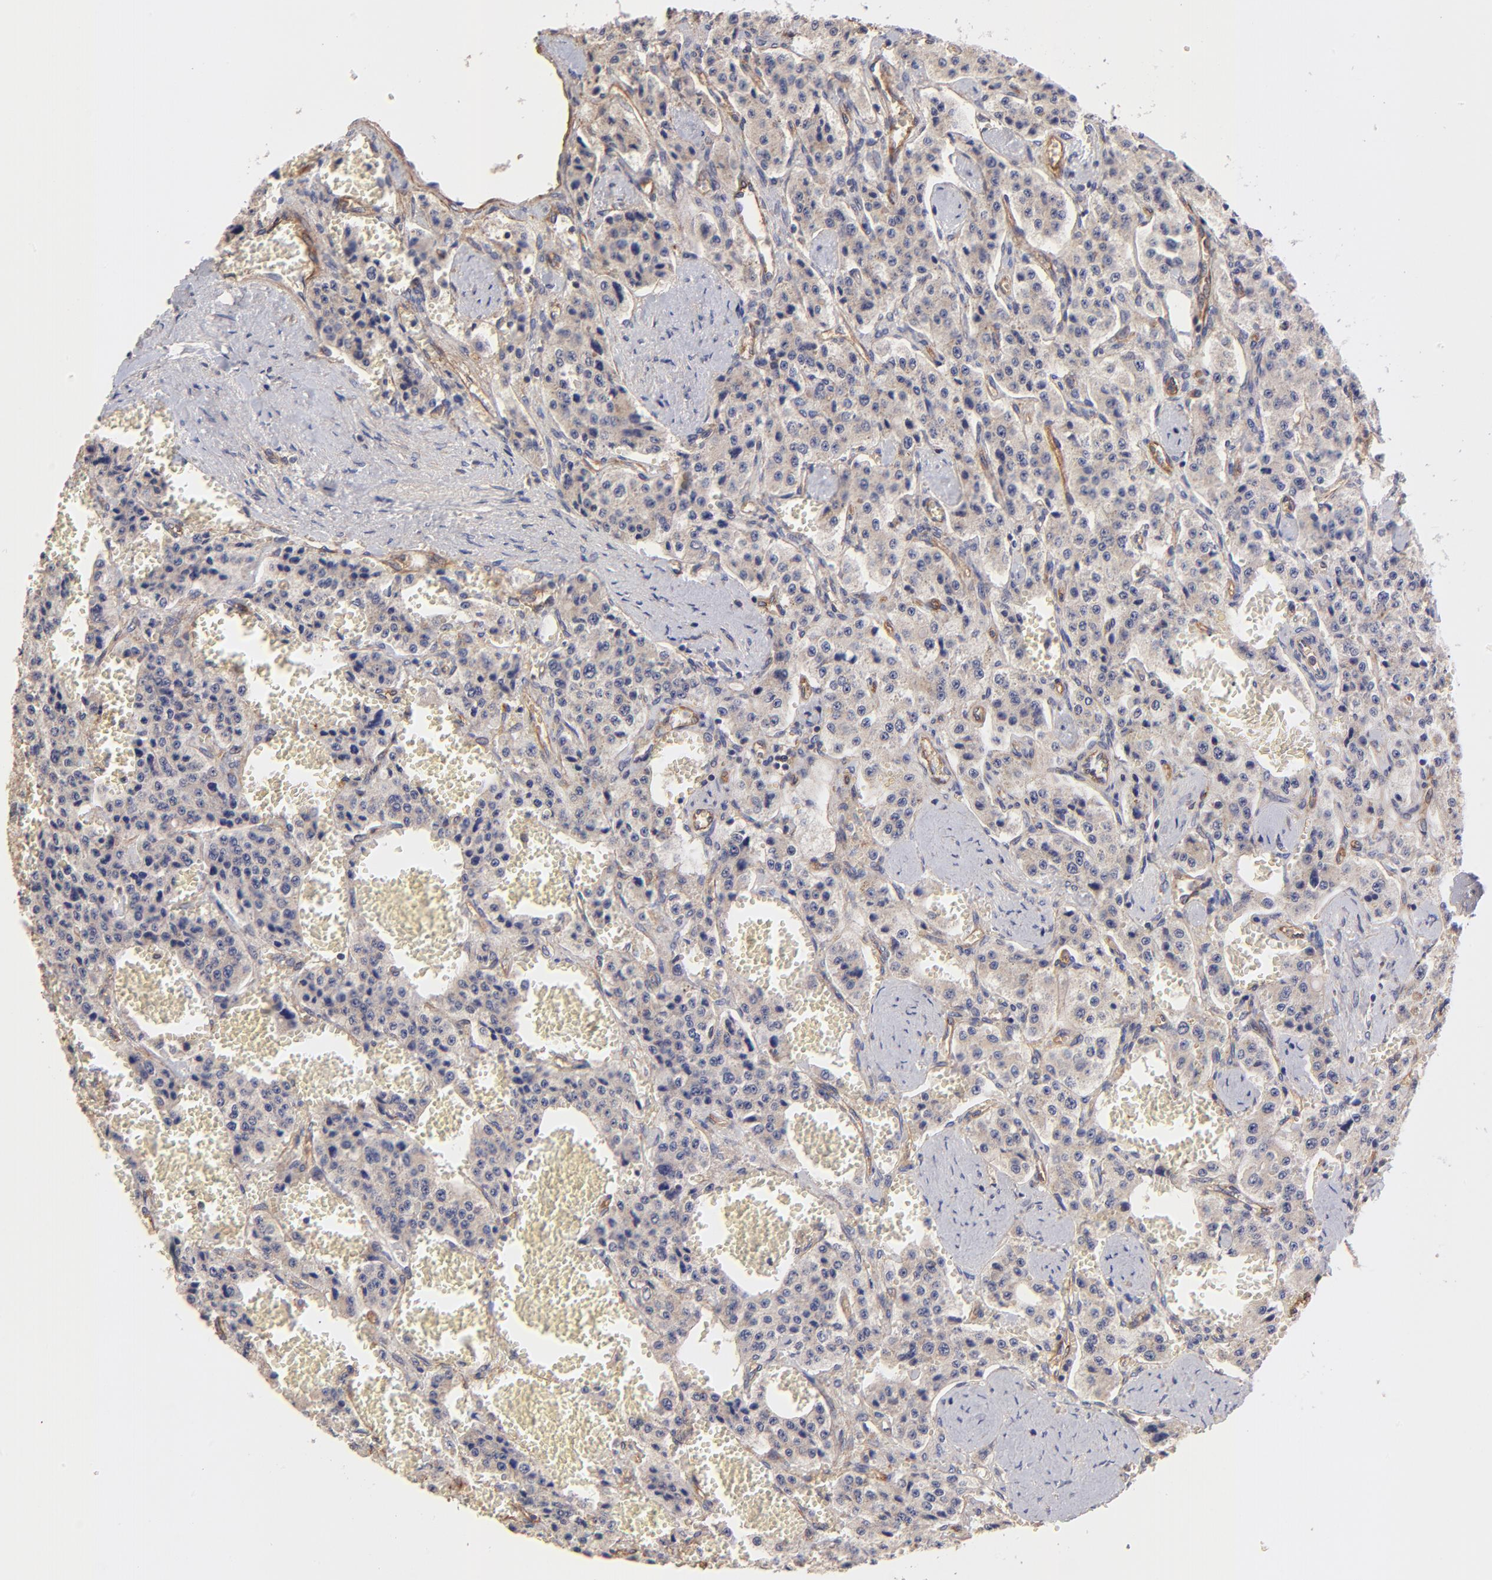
{"staining": {"intensity": "weak", "quantity": "<25%", "location": "cytoplasmic/membranous"}, "tissue": "carcinoid", "cell_type": "Tumor cells", "image_type": "cancer", "snomed": [{"axis": "morphology", "description": "Carcinoid, malignant, NOS"}, {"axis": "topography", "description": "Small intestine"}], "caption": "A high-resolution micrograph shows immunohistochemistry (IHC) staining of carcinoid, which displays no significant positivity in tumor cells.", "gene": "ASB7", "patient": {"sex": "male", "age": 52}}